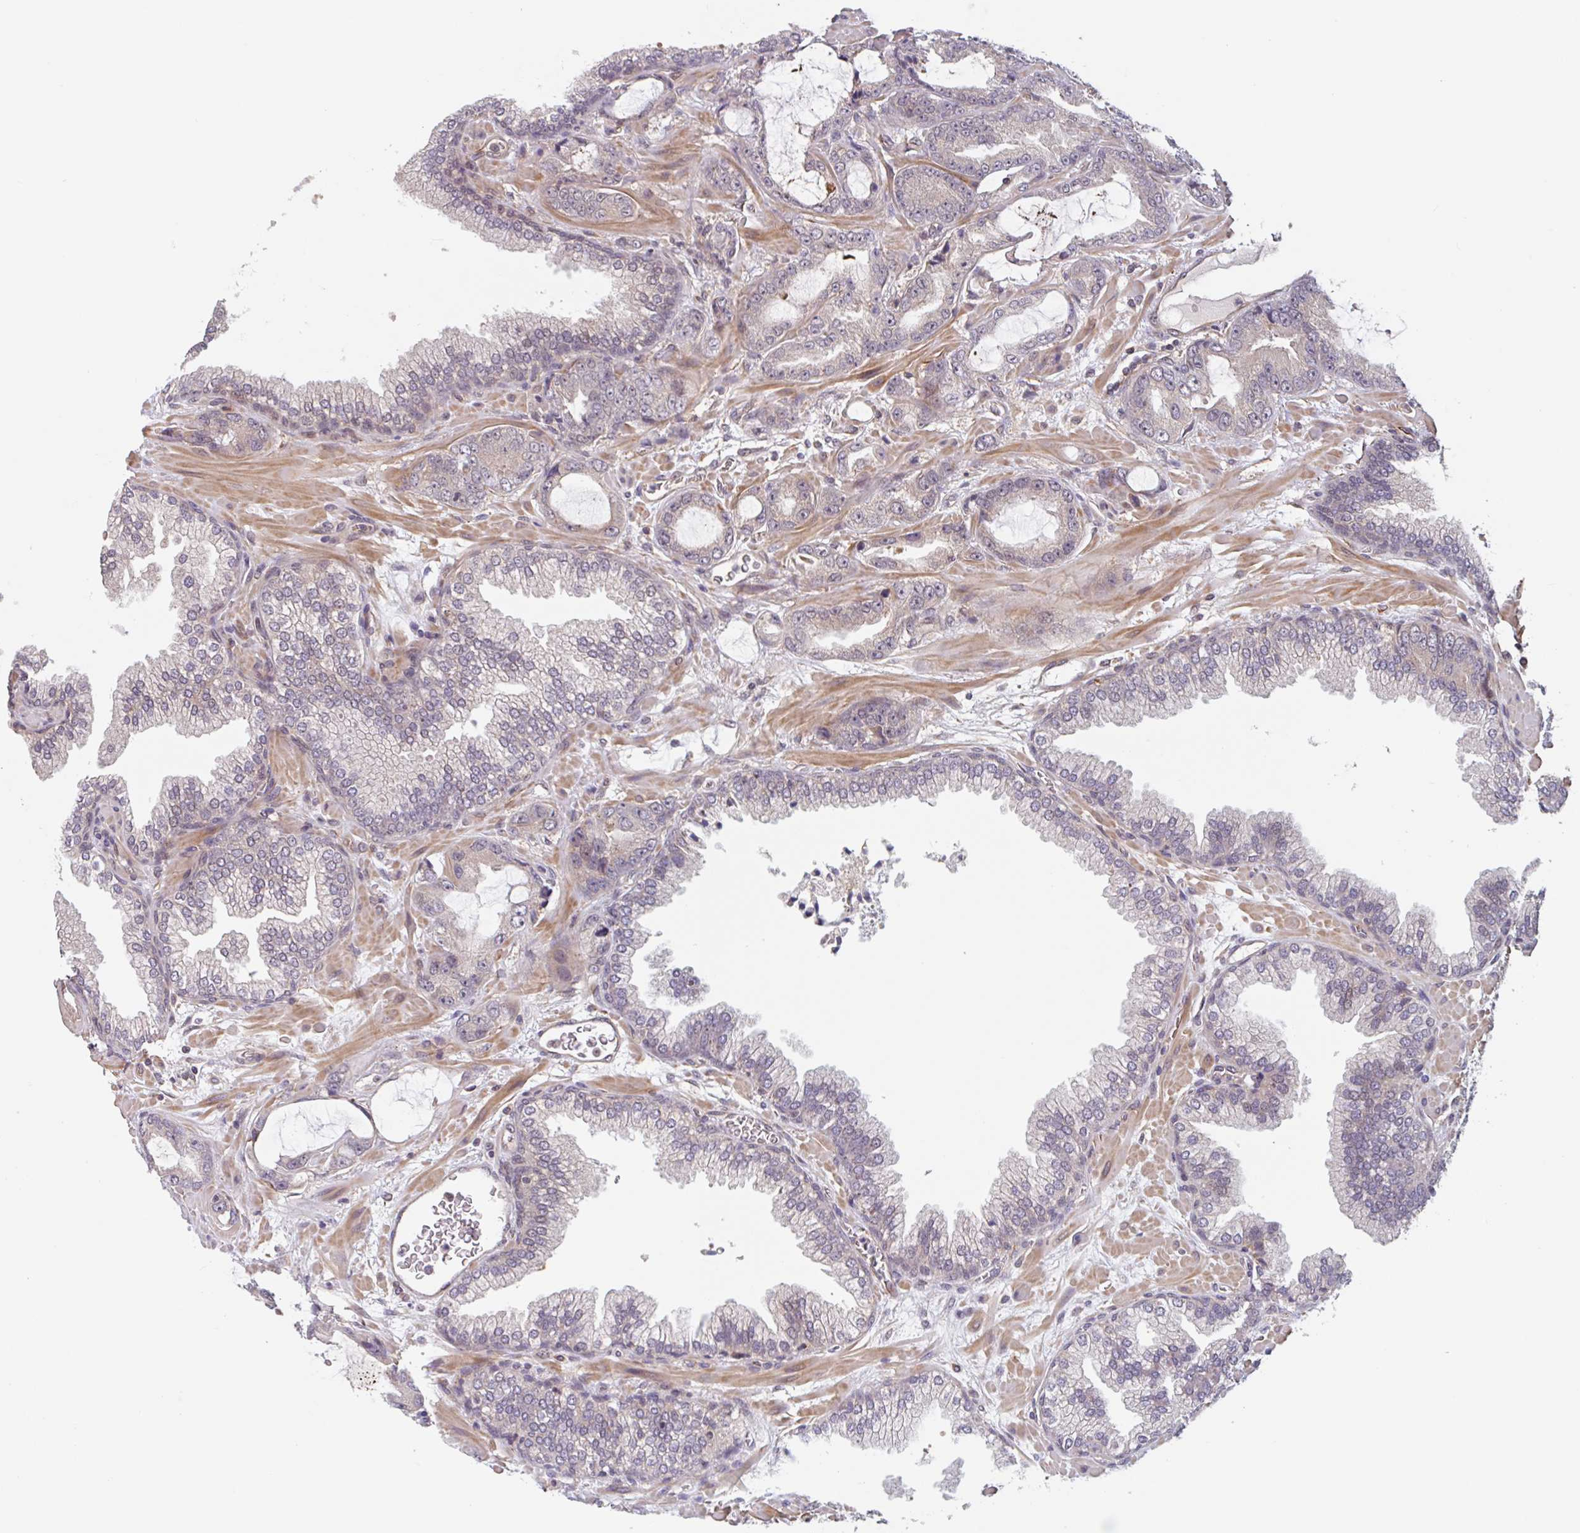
{"staining": {"intensity": "negative", "quantity": "none", "location": "none"}, "tissue": "prostate cancer", "cell_type": "Tumor cells", "image_type": "cancer", "snomed": [{"axis": "morphology", "description": "Adenocarcinoma, High grade"}, {"axis": "topography", "description": "Prostate"}], "caption": "Immunohistochemical staining of prostate high-grade adenocarcinoma reveals no significant expression in tumor cells.", "gene": "NUB1", "patient": {"sex": "male", "age": 68}}